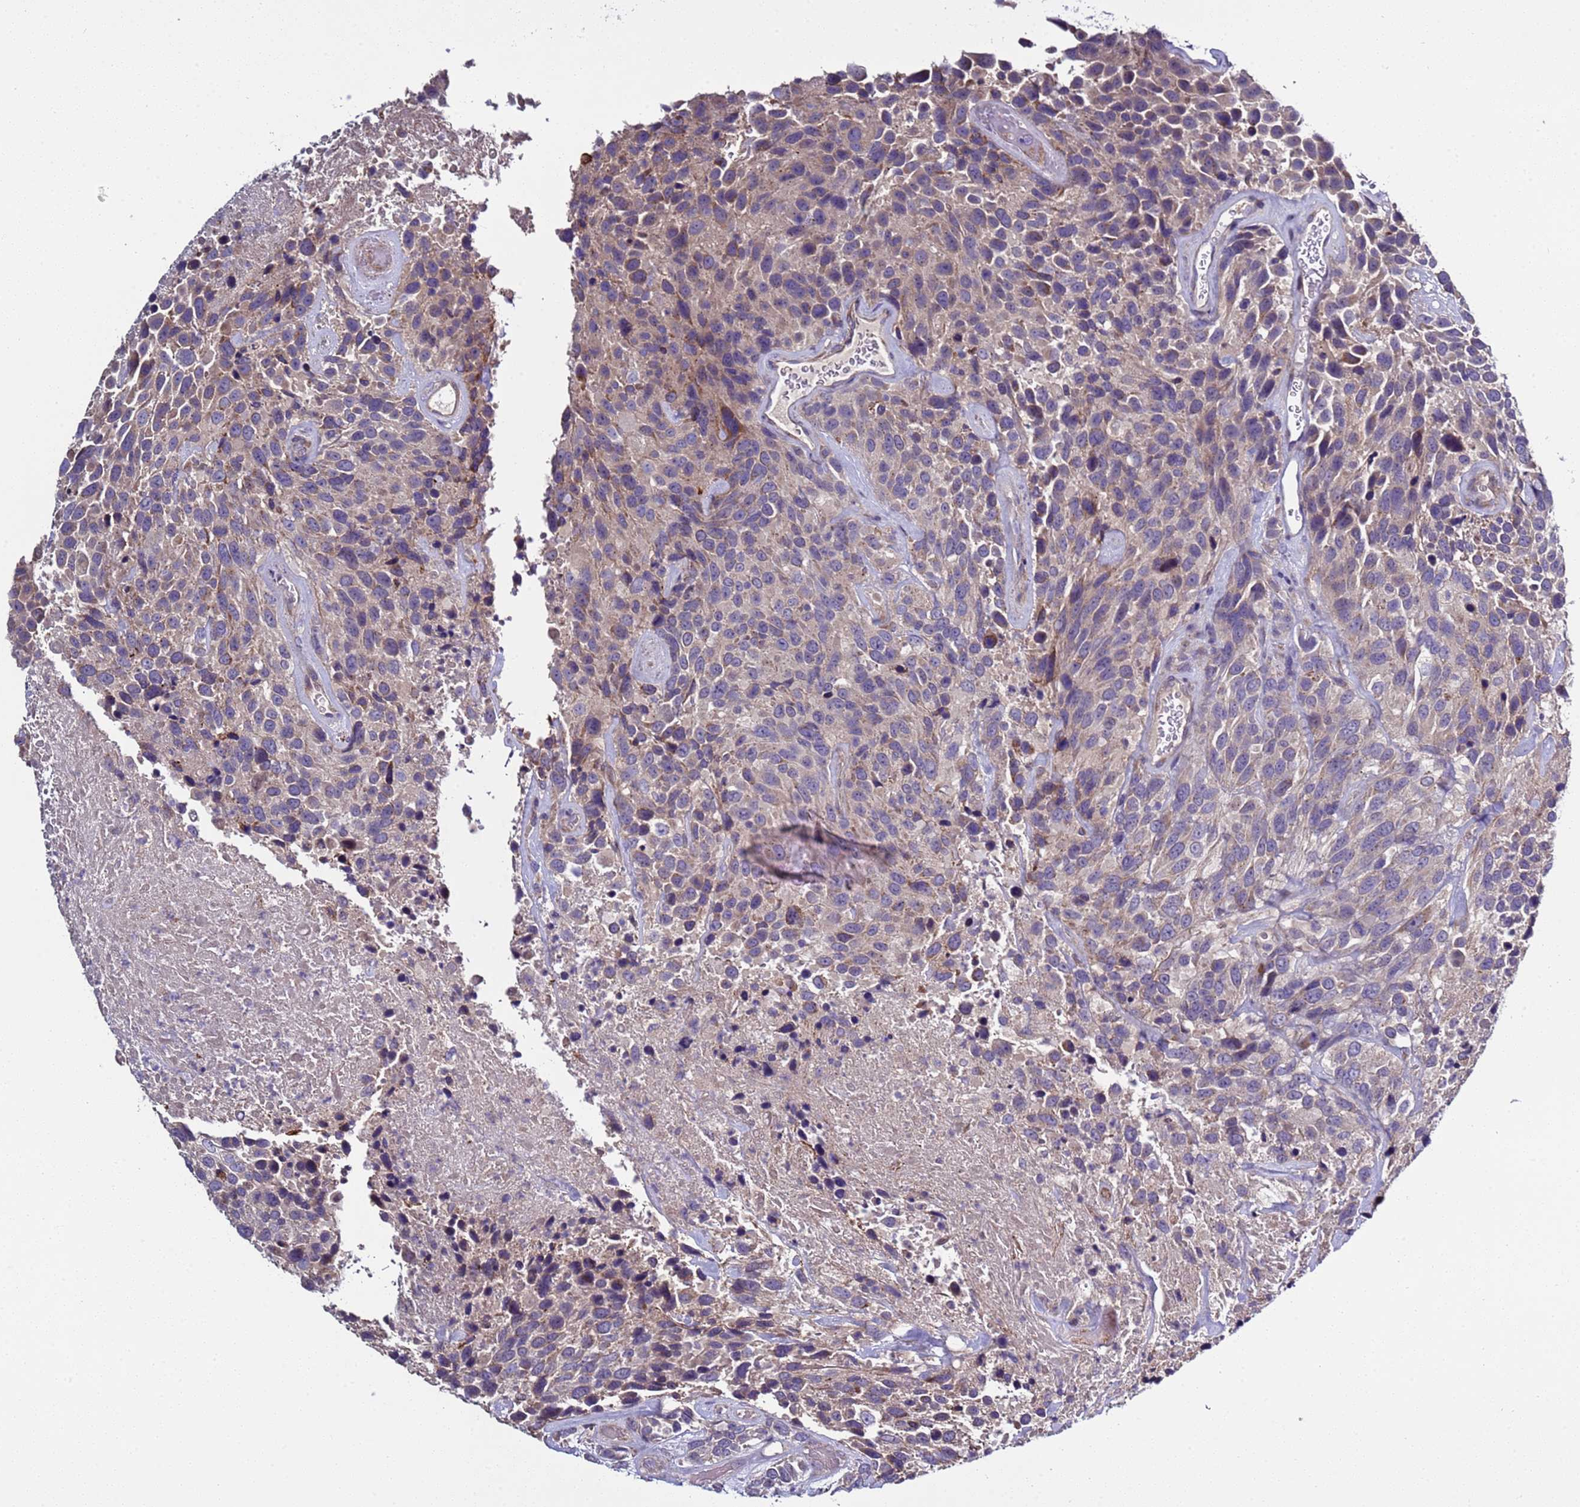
{"staining": {"intensity": "weak", "quantity": "25%-75%", "location": "cytoplasmic/membranous"}, "tissue": "urothelial cancer", "cell_type": "Tumor cells", "image_type": "cancer", "snomed": [{"axis": "morphology", "description": "Urothelial carcinoma, High grade"}, {"axis": "topography", "description": "Urinary bladder"}], "caption": "Tumor cells show weak cytoplasmic/membranous positivity in about 25%-75% of cells in urothelial cancer.", "gene": "RABL2B", "patient": {"sex": "female", "age": 70}}